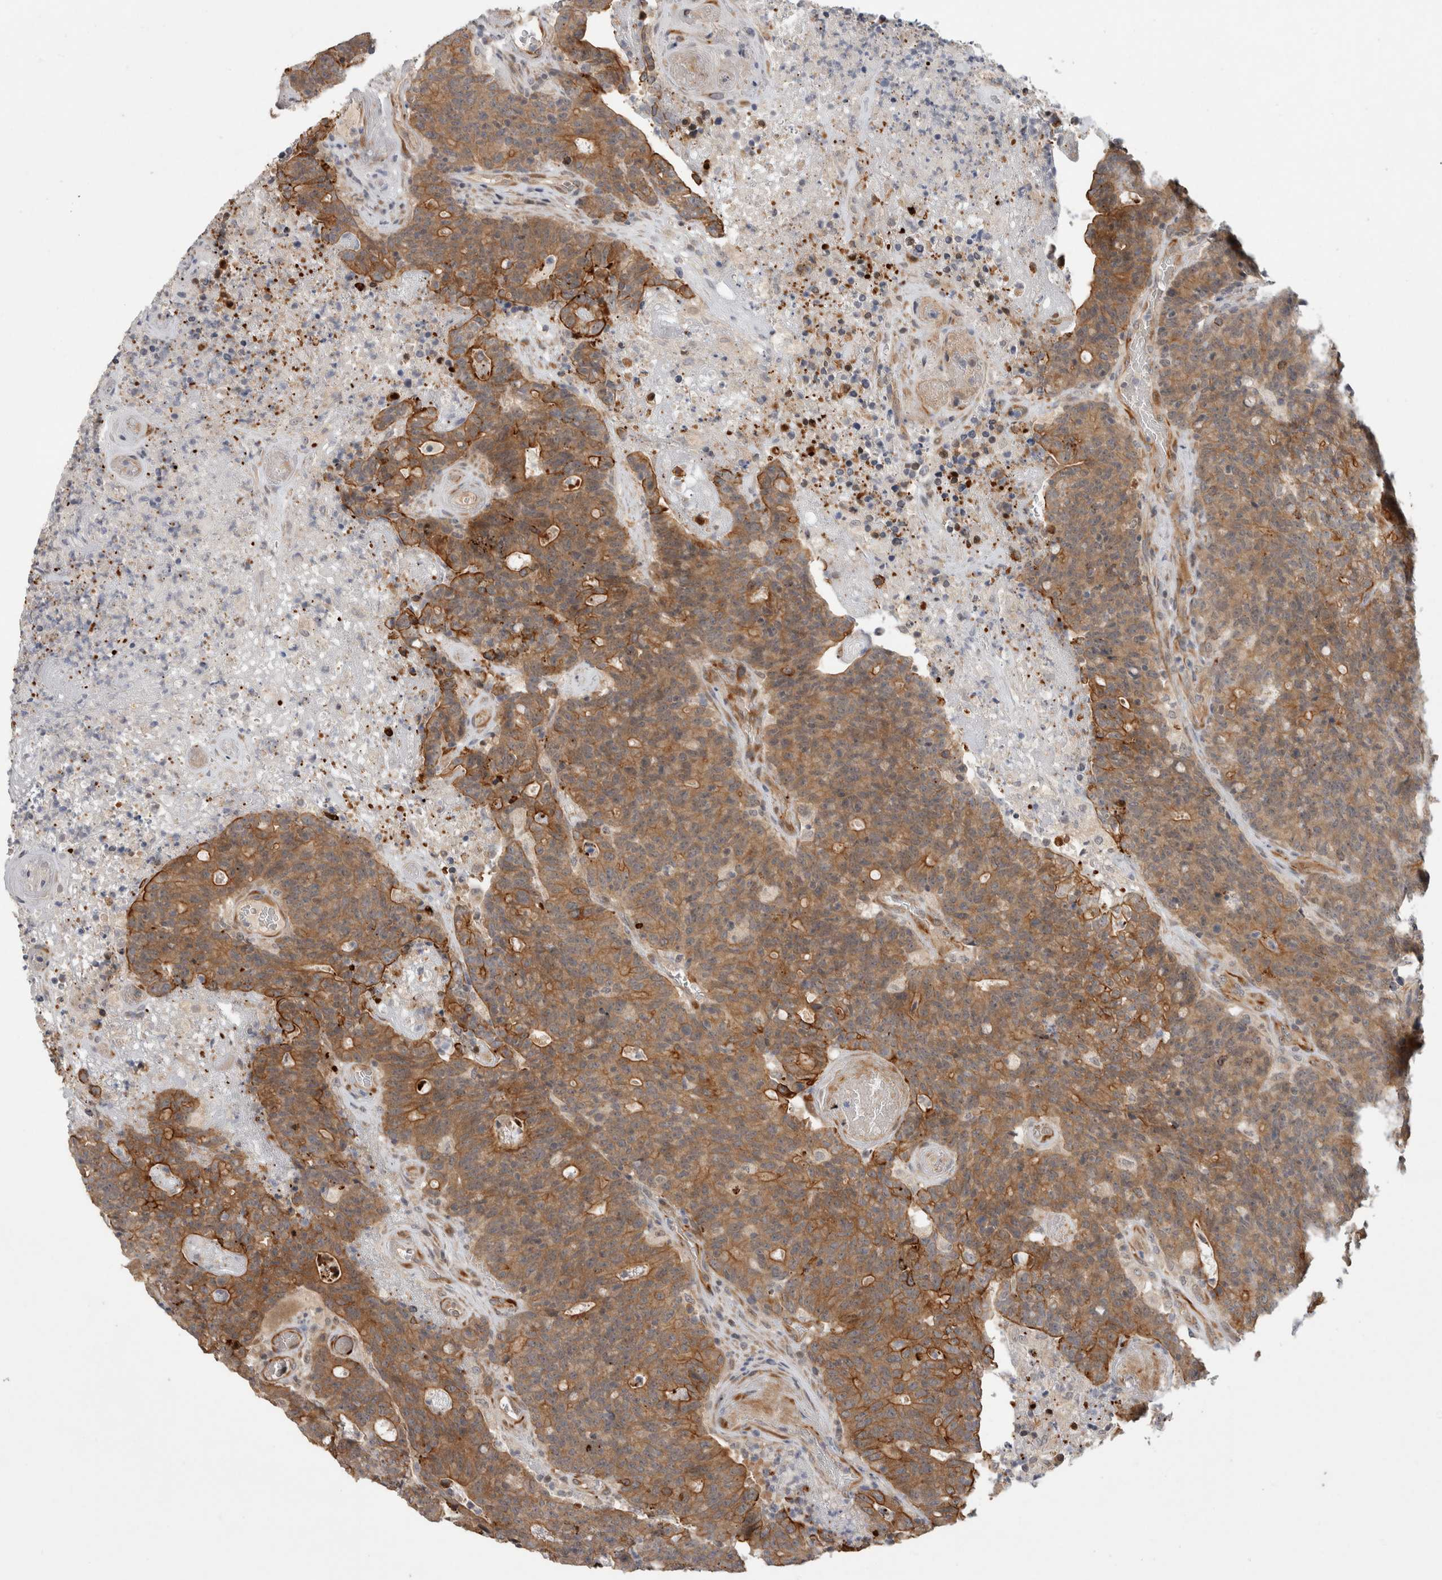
{"staining": {"intensity": "moderate", "quantity": ">75%", "location": "cytoplasmic/membranous"}, "tissue": "colorectal cancer", "cell_type": "Tumor cells", "image_type": "cancer", "snomed": [{"axis": "morphology", "description": "Normal tissue, NOS"}, {"axis": "morphology", "description": "Adenocarcinoma, NOS"}, {"axis": "topography", "description": "Colon"}], "caption": "Colorectal cancer stained with DAB immunohistochemistry (IHC) shows medium levels of moderate cytoplasmic/membranous expression in about >75% of tumor cells.", "gene": "CRISPLD1", "patient": {"sex": "female", "age": 75}}